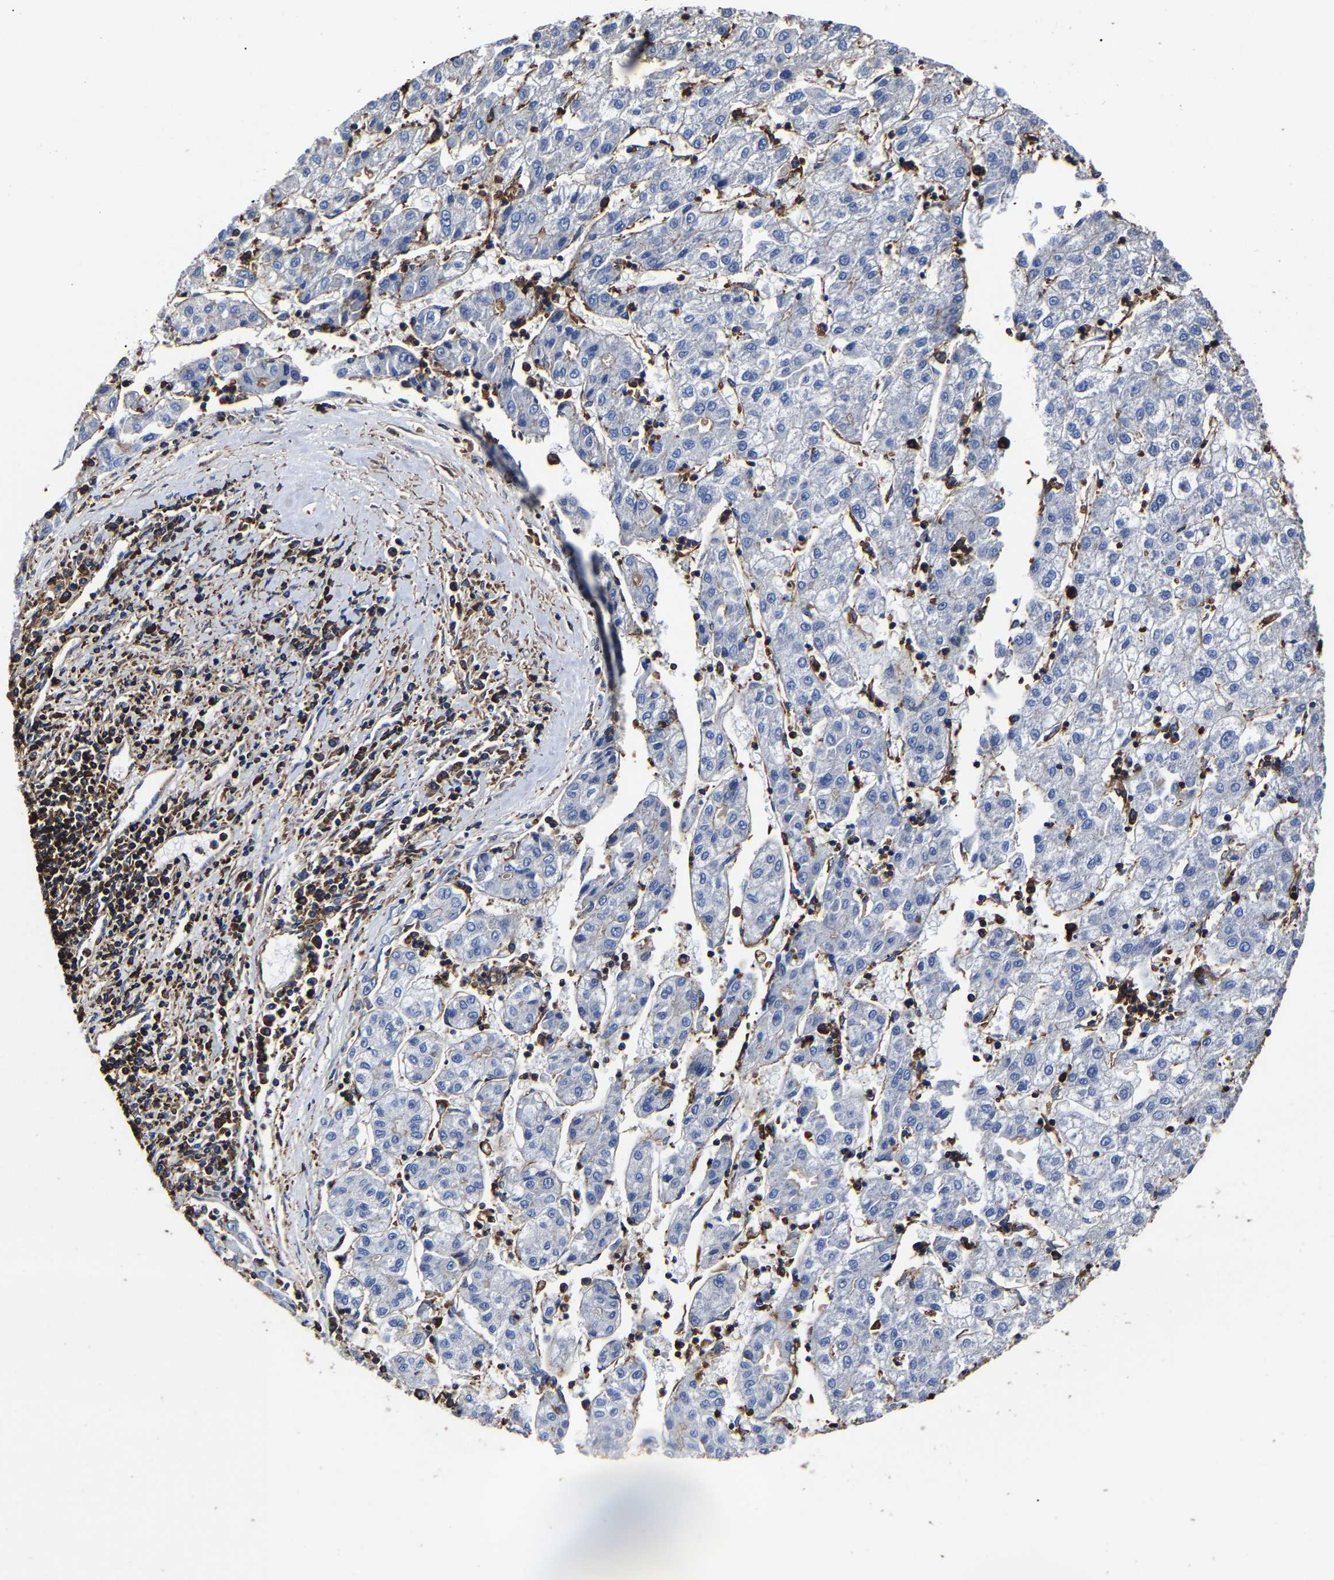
{"staining": {"intensity": "negative", "quantity": "none", "location": "none"}, "tissue": "liver cancer", "cell_type": "Tumor cells", "image_type": "cancer", "snomed": [{"axis": "morphology", "description": "Carcinoma, Hepatocellular, NOS"}, {"axis": "topography", "description": "Liver"}], "caption": "This is a photomicrograph of IHC staining of liver hepatocellular carcinoma, which shows no staining in tumor cells.", "gene": "SSH3", "patient": {"sex": "male", "age": 72}}